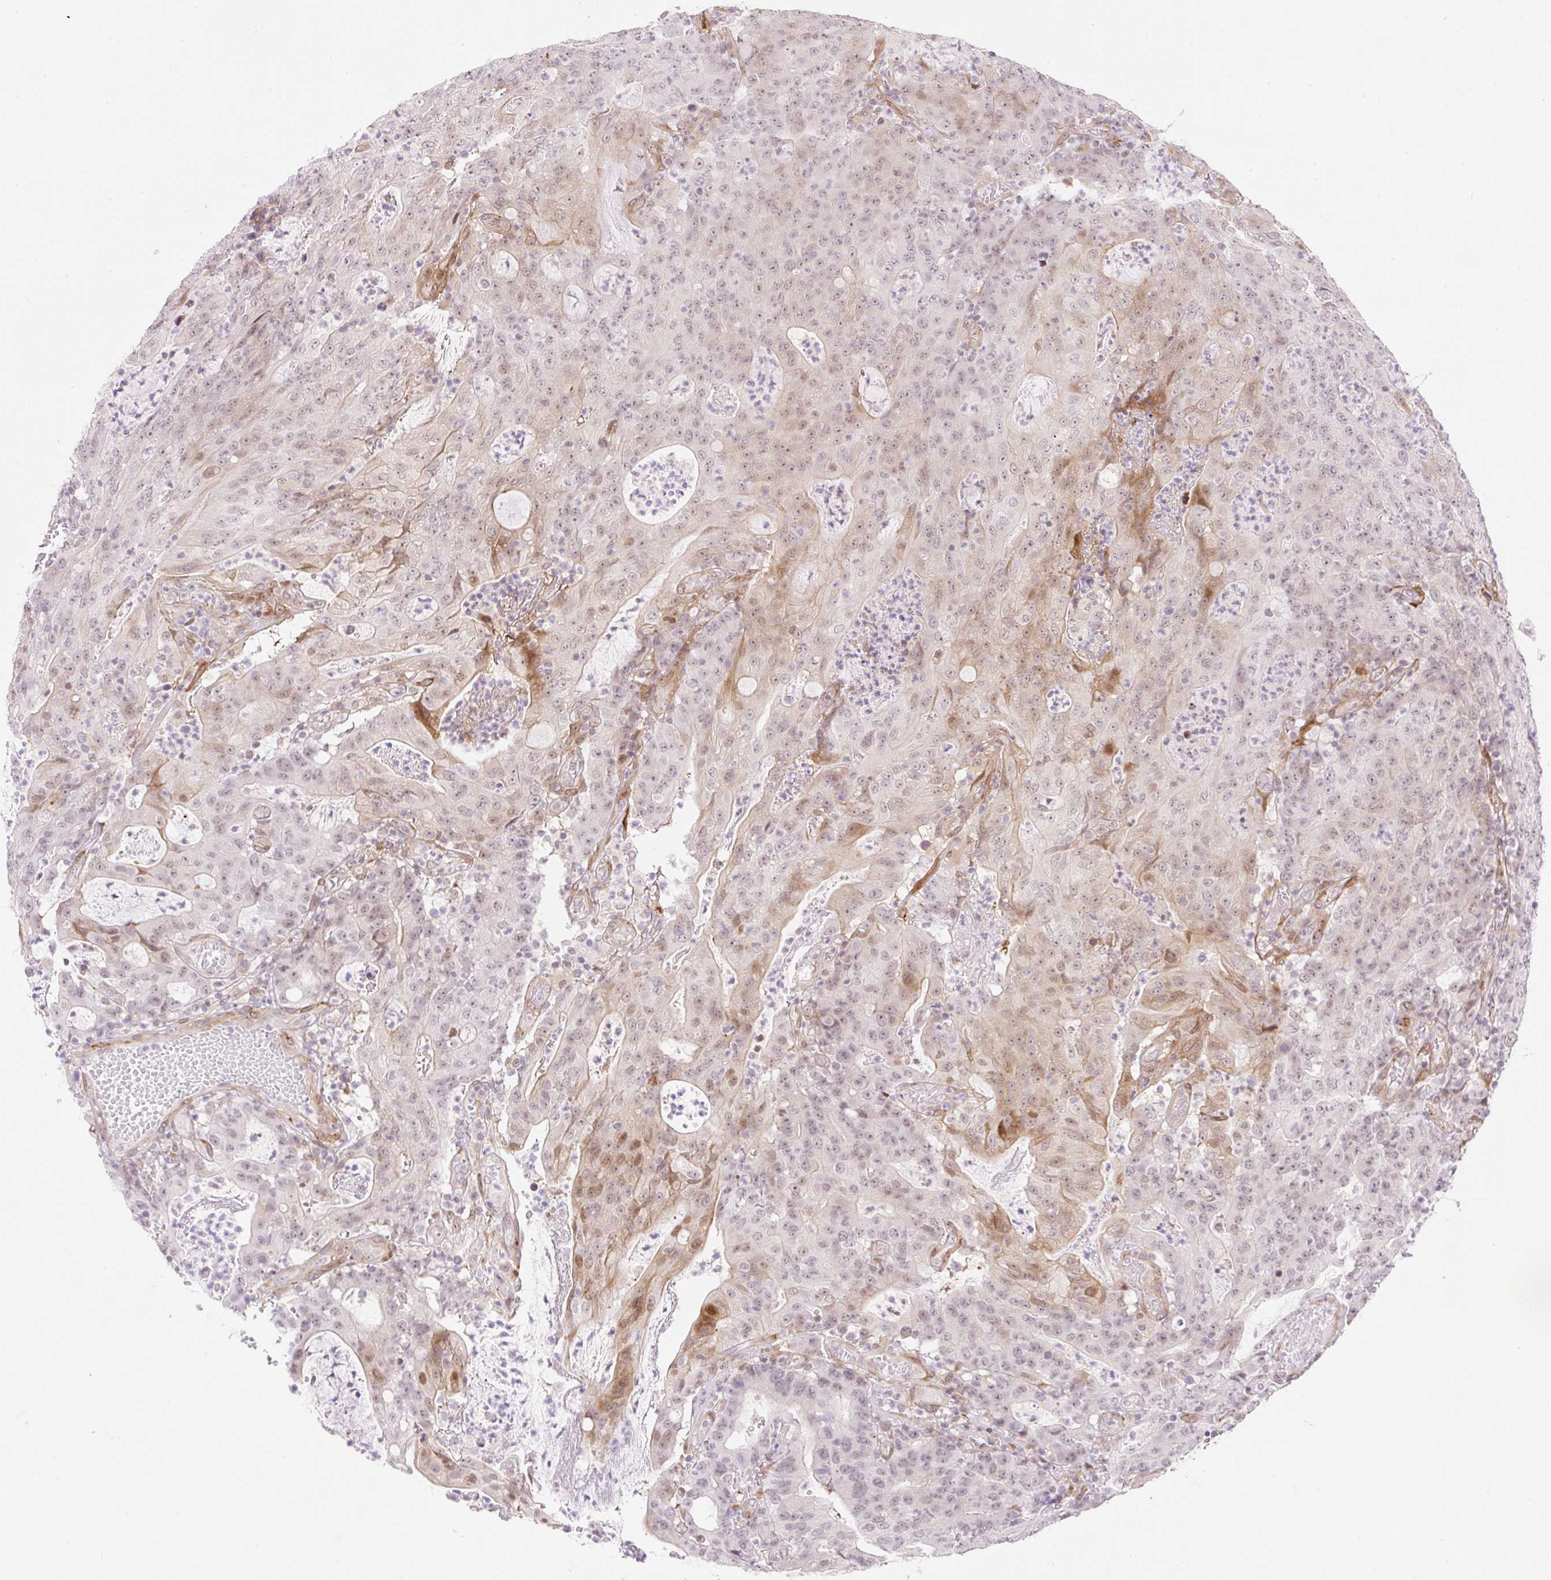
{"staining": {"intensity": "moderate", "quantity": "<25%", "location": "cytoplasmic/membranous,nuclear"}, "tissue": "colorectal cancer", "cell_type": "Tumor cells", "image_type": "cancer", "snomed": [{"axis": "morphology", "description": "Adenocarcinoma, NOS"}, {"axis": "topography", "description": "Colon"}], "caption": "Brown immunohistochemical staining in human colorectal cancer (adenocarcinoma) displays moderate cytoplasmic/membranous and nuclear expression in approximately <25% of tumor cells.", "gene": "ZFP41", "patient": {"sex": "male", "age": 83}}